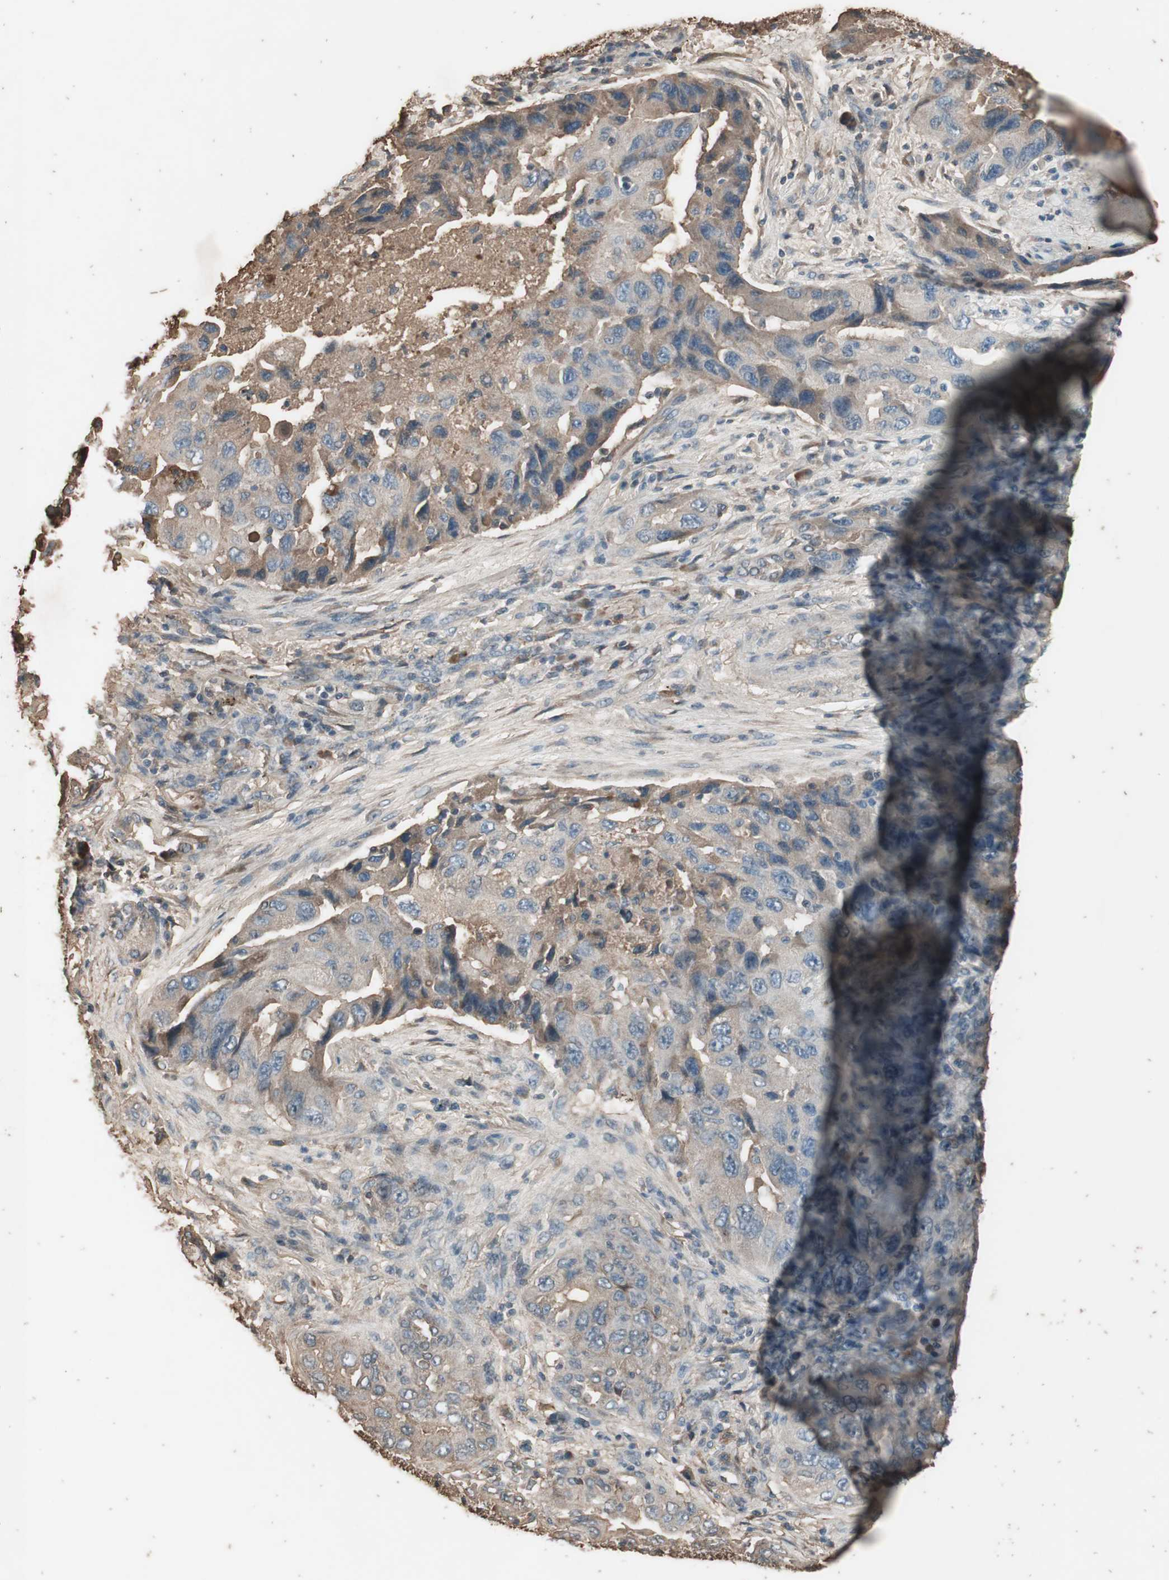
{"staining": {"intensity": "weak", "quantity": ">75%", "location": "cytoplasmic/membranous"}, "tissue": "lung cancer", "cell_type": "Tumor cells", "image_type": "cancer", "snomed": [{"axis": "morphology", "description": "Adenocarcinoma, NOS"}, {"axis": "topography", "description": "Lung"}], "caption": "About >75% of tumor cells in lung adenocarcinoma reveal weak cytoplasmic/membranous protein positivity as visualized by brown immunohistochemical staining.", "gene": "MMP14", "patient": {"sex": "female", "age": 65}}